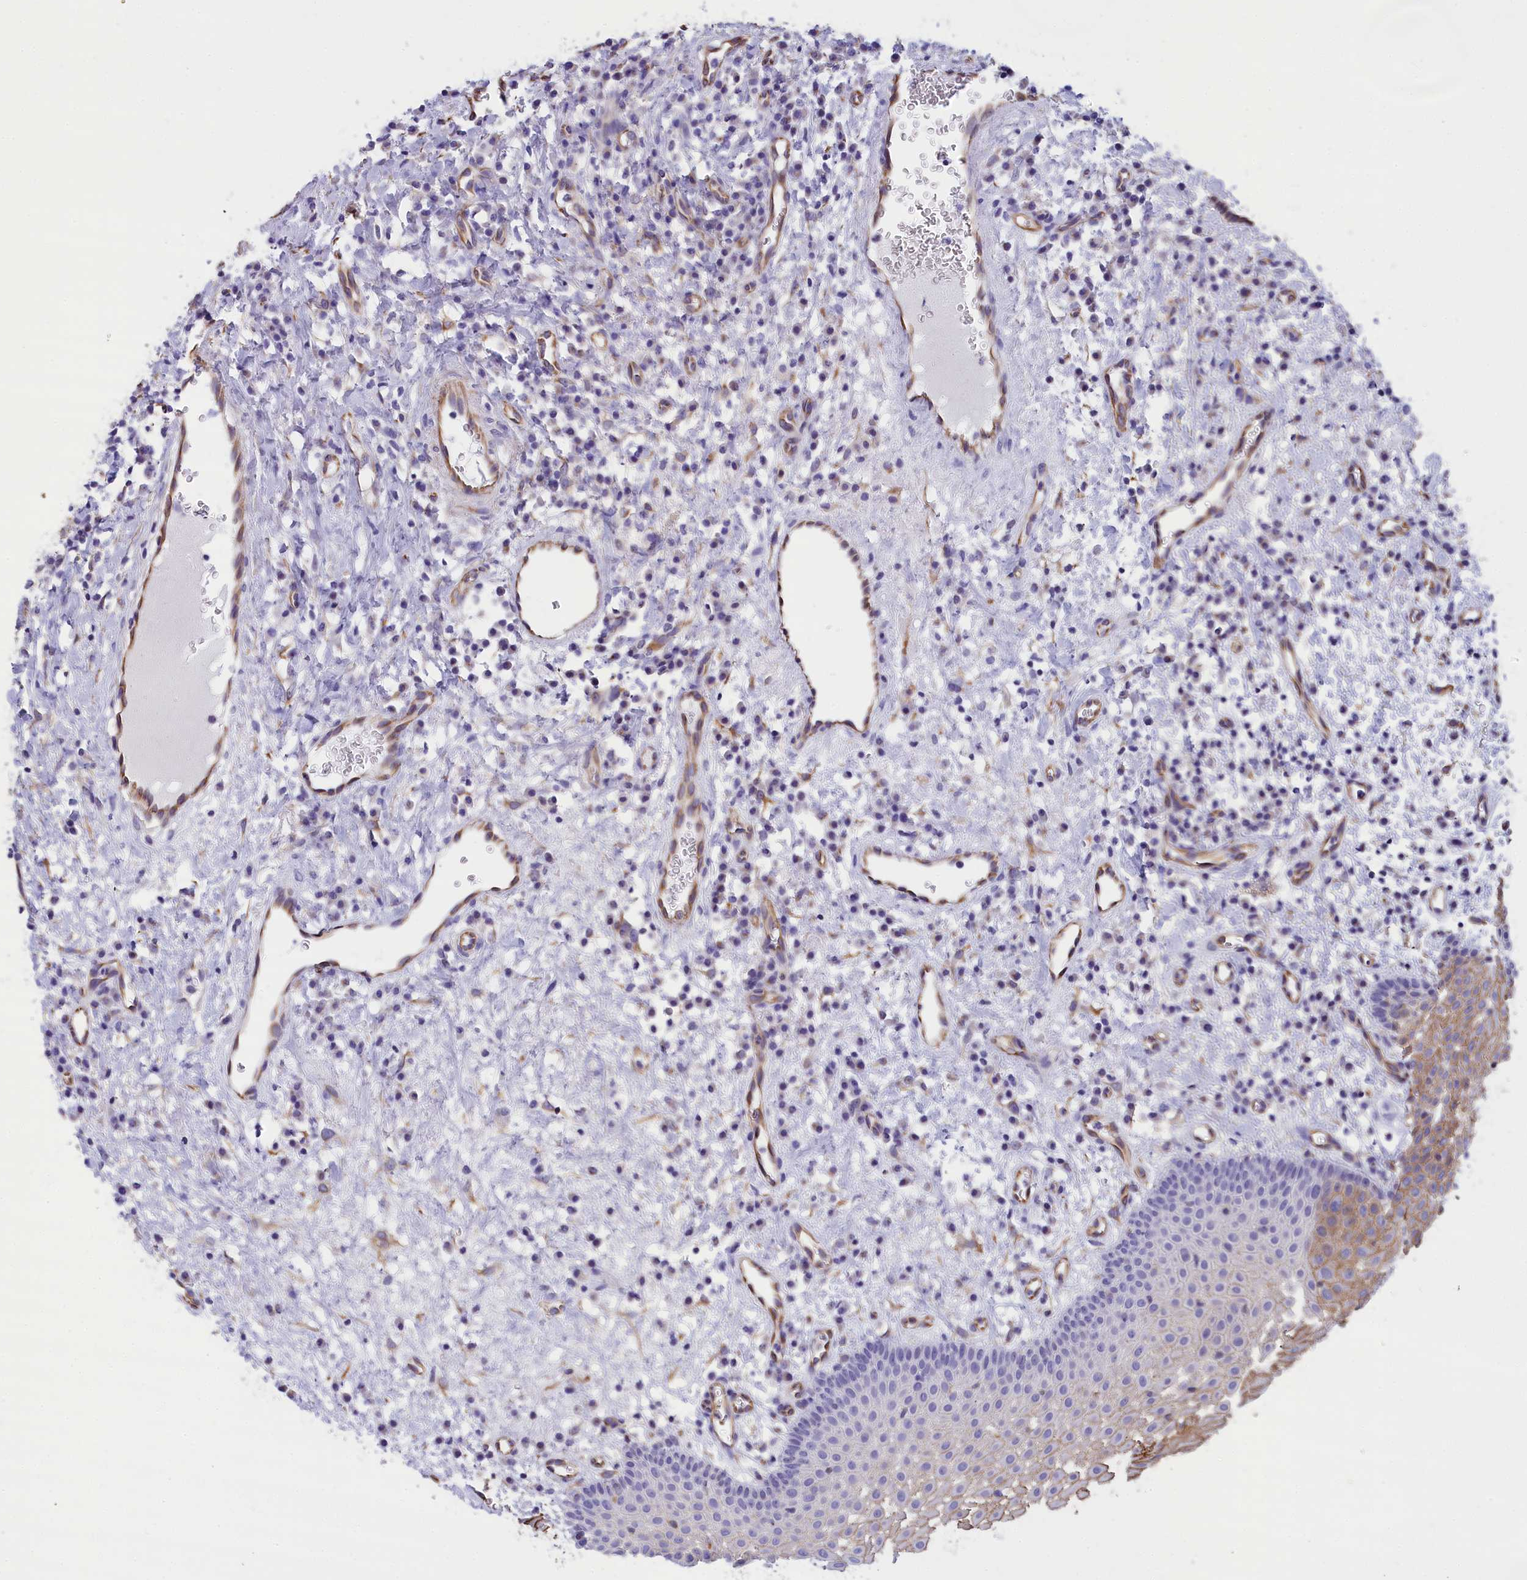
{"staining": {"intensity": "moderate", "quantity": "25%-75%", "location": "cytoplasmic/membranous"}, "tissue": "oral mucosa", "cell_type": "Squamous epithelial cells", "image_type": "normal", "snomed": [{"axis": "morphology", "description": "Normal tissue, NOS"}, {"axis": "topography", "description": "Oral tissue"}], "caption": "The micrograph exhibits staining of normal oral mucosa, revealing moderate cytoplasmic/membranous protein expression (brown color) within squamous epithelial cells. (DAB (3,3'-diaminobenzidine) = brown stain, brightfield microscopy at high magnification).", "gene": "TACSTD2", "patient": {"sex": "male", "age": 74}}